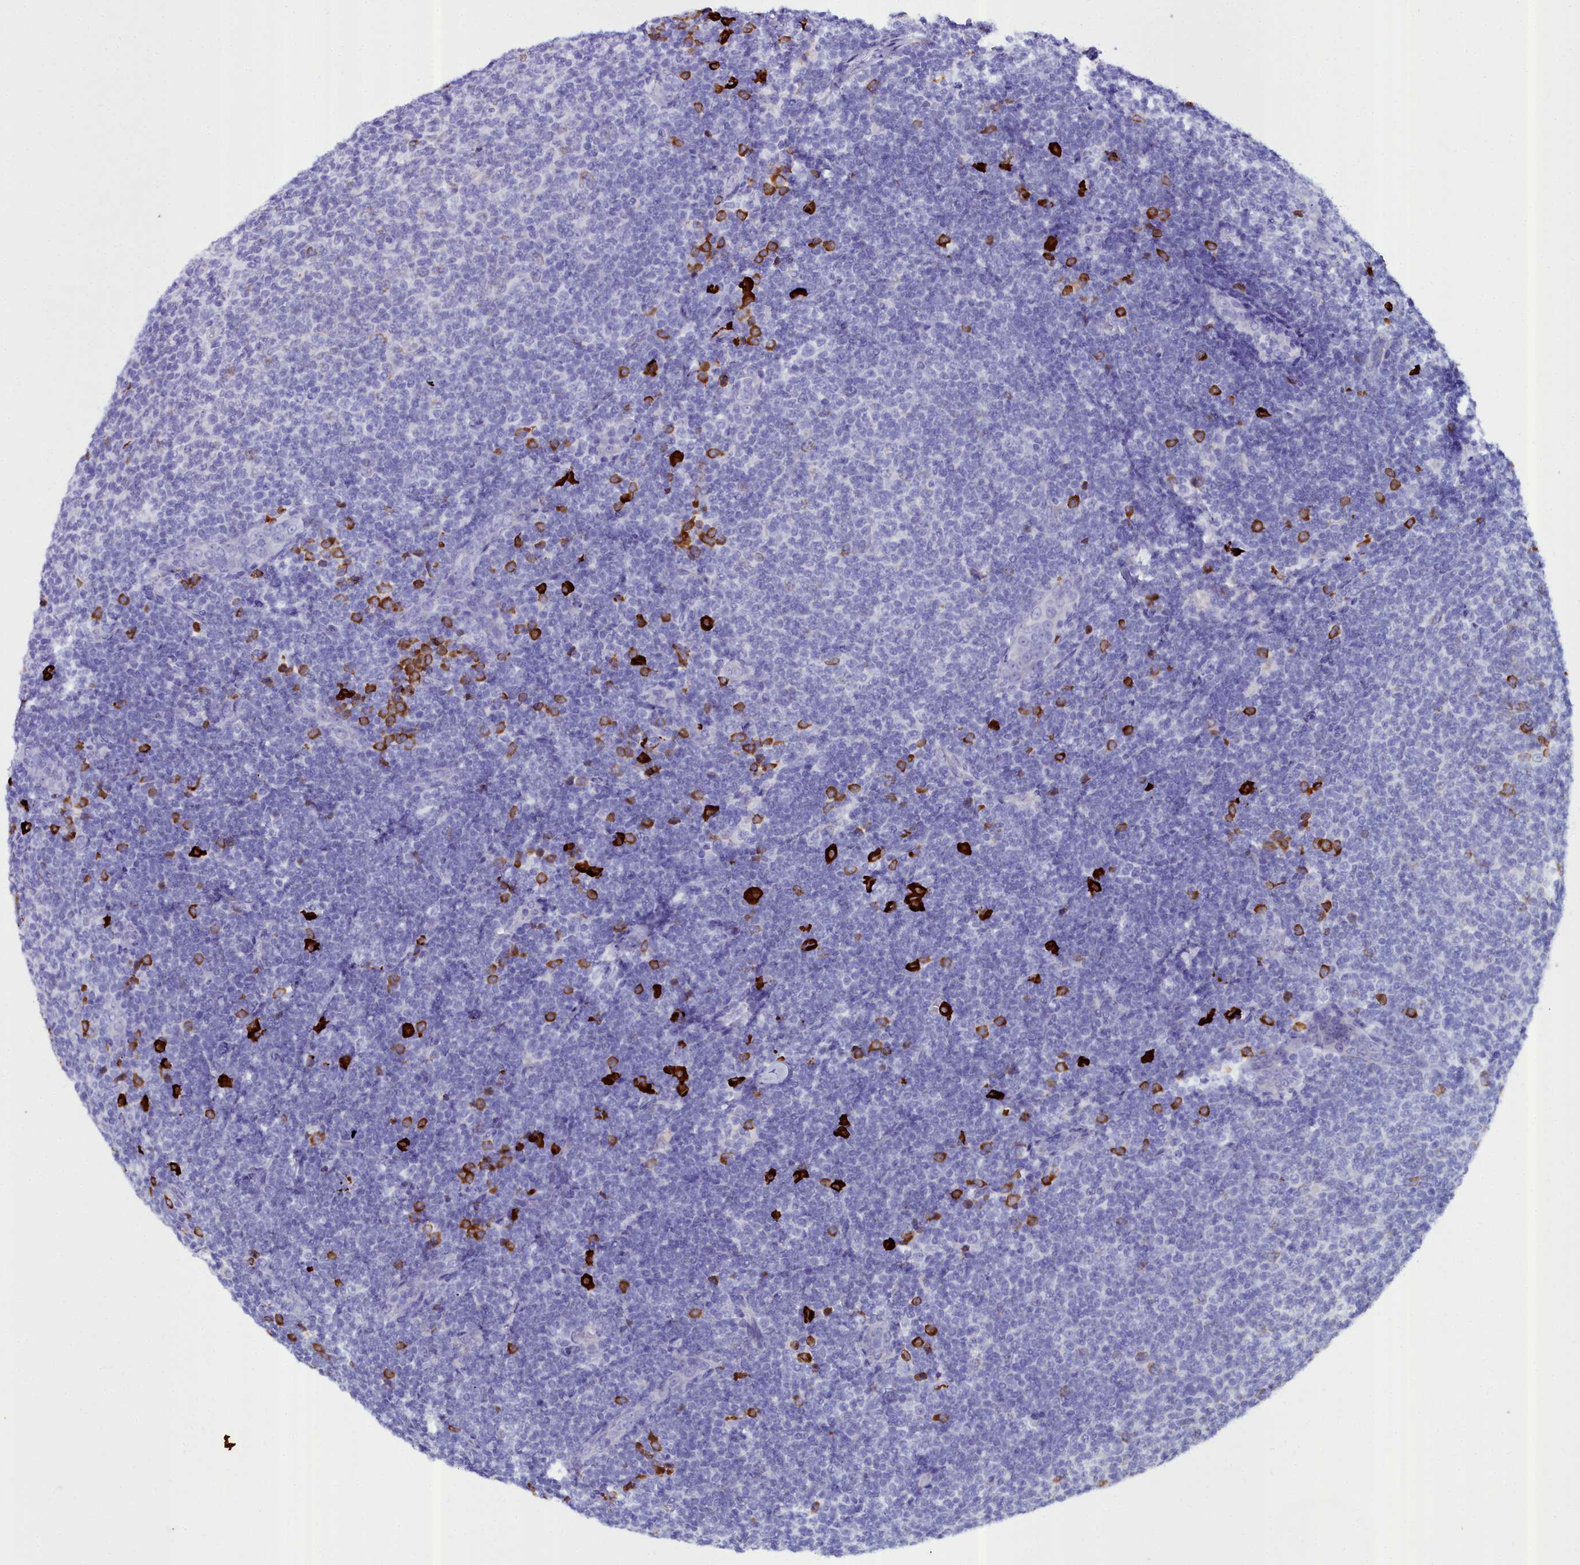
{"staining": {"intensity": "negative", "quantity": "none", "location": "none"}, "tissue": "lymphoma", "cell_type": "Tumor cells", "image_type": "cancer", "snomed": [{"axis": "morphology", "description": "Malignant lymphoma, non-Hodgkin's type, Low grade"}, {"axis": "topography", "description": "Lymph node"}], "caption": "Tumor cells are negative for brown protein staining in lymphoma.", "gene": "TXNDC5", "patient": {"sex": "male", "age": 66}}